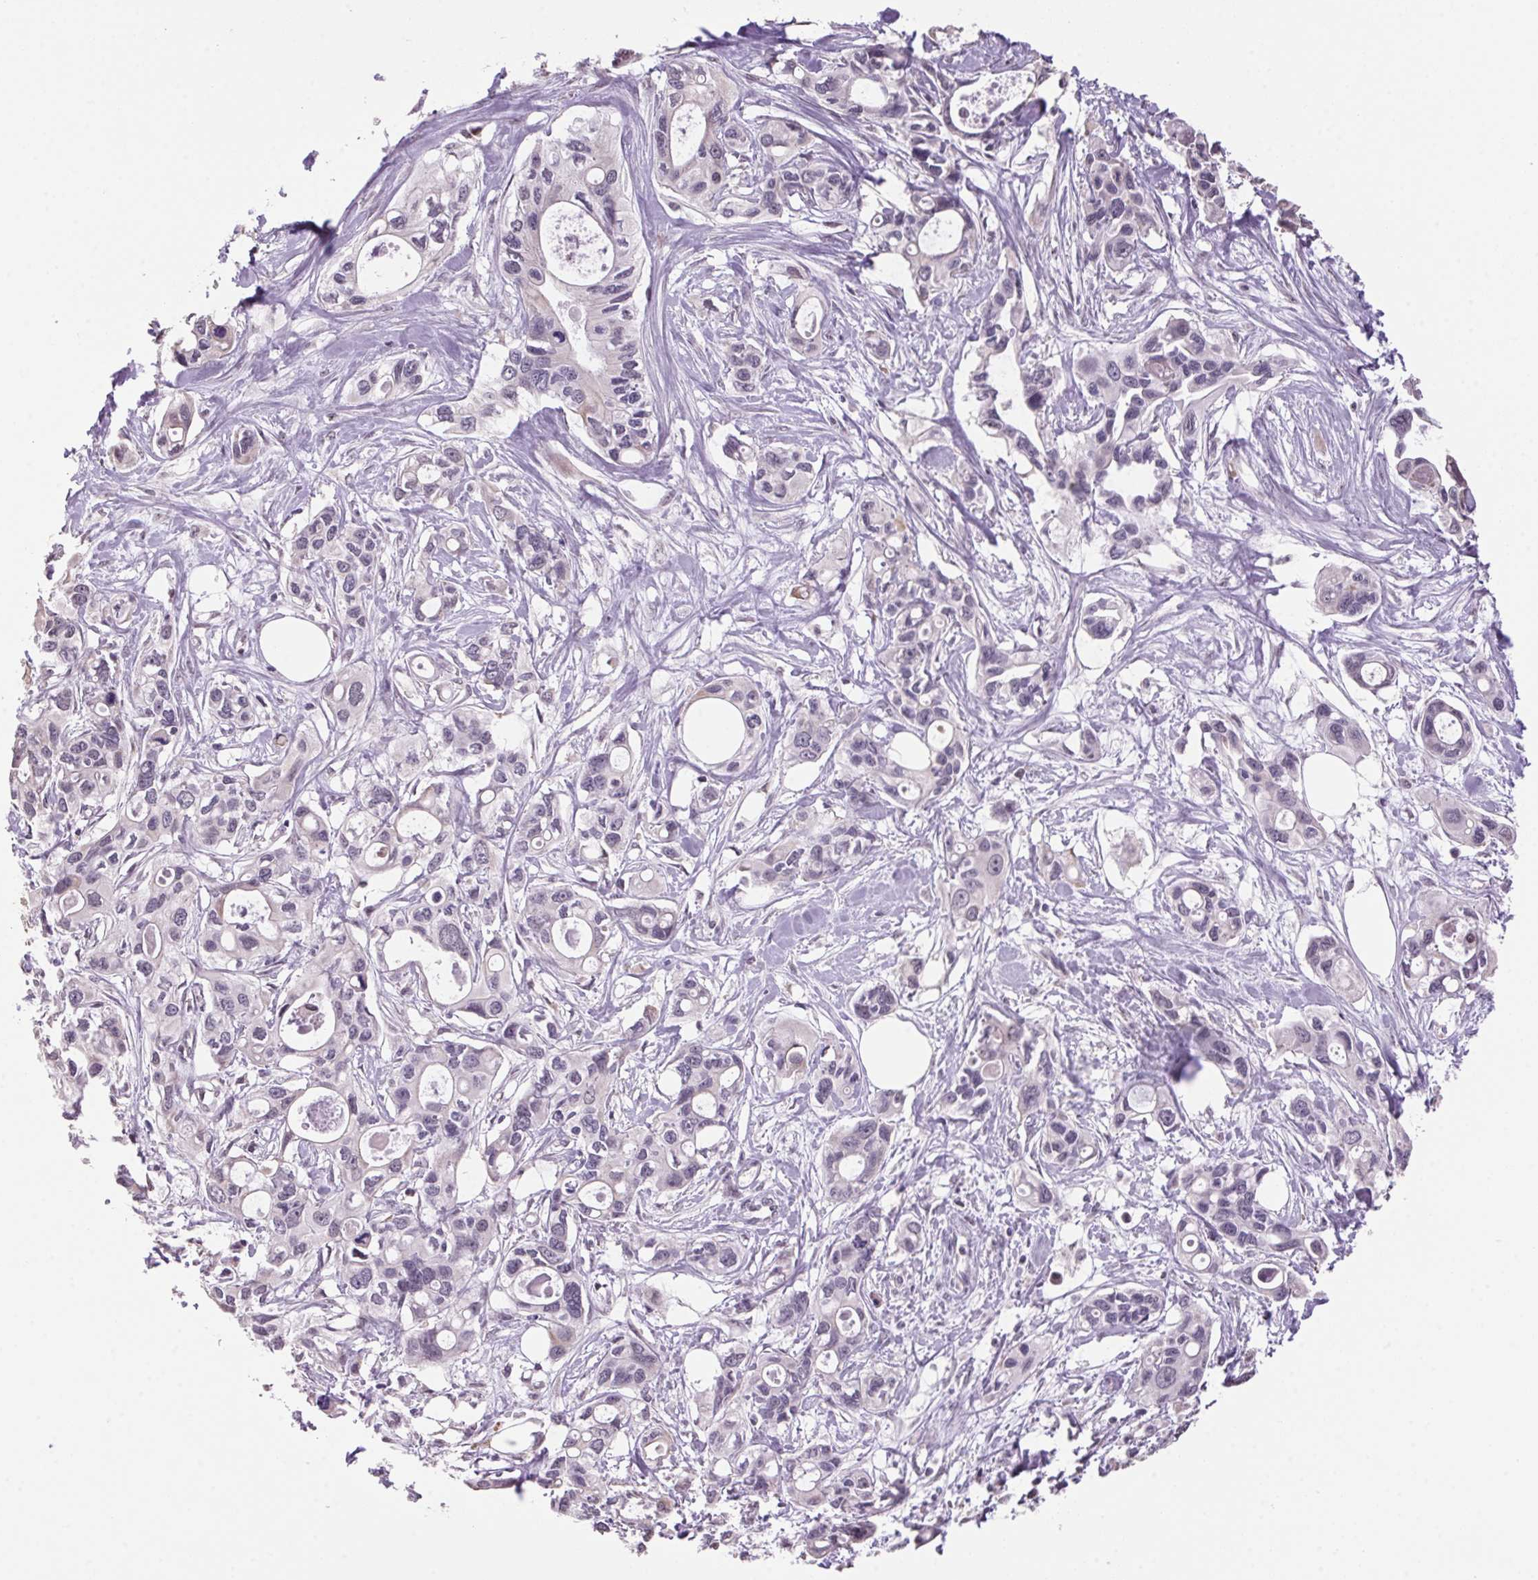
{"staining": {"intensity": "negative", "quantity": "none", "location": "none"}, "tissue": "pancreatic cancer", "cell_type": "Tumor cells", "image_type": "cancer", "snomed": [{"axis": "morphology", "description": "Adenocarcinoma, NOS"}, {"axis": "topography", "description": "Pancreas"}], "caption": "This photomicrograph is of pancreatic cancer stained with immunohistochemistry to label a protein in brown with the nuclei are counter-stained blue. There is no staining in tumor cells. (Immunohistochemistry, brightfield microscopy, high magnification).", "gene": "VWA3B", "patient": {"sex": "male", "age": 60}}